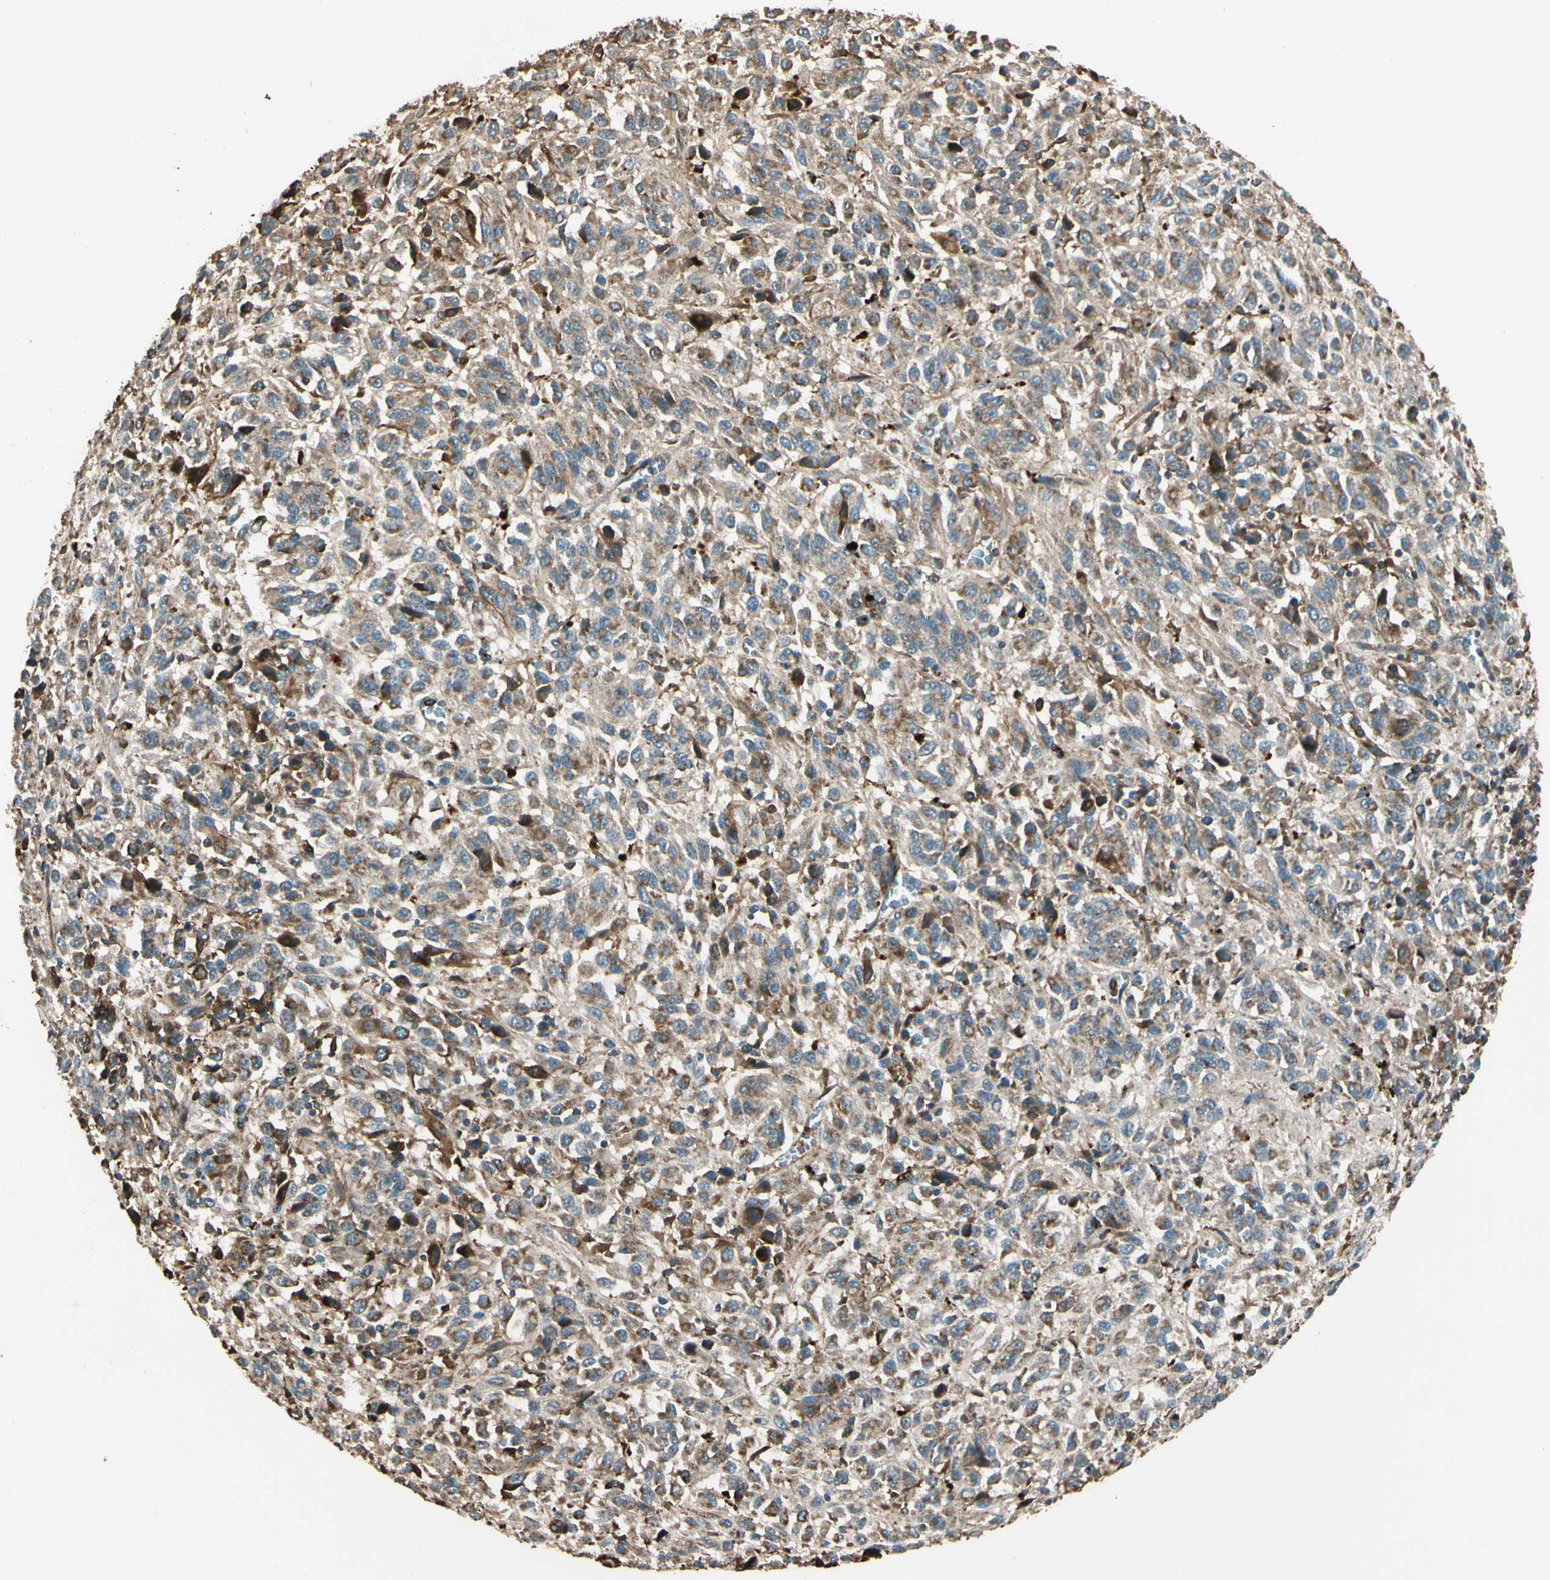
{"staining": {"intensity": "moderate", "quantity": "25%-75%", "location": "cytoplasmic/membranous"}, "tissue": "melanoma", "cell_type": "Tumor cells", "image_type": "cancer", "snomed": [{"axis": "morphology", "description": "Malignant melanoma, Metastatic site"}, {"axis": "topography", "description": "Lung"}], "caption": "DAB (3,3'-diaminobenzidine) immunohistochemical staining of human melanoma reveals moderate cytoplasmic/membranous protein staining in approximately 25%-75% of tumor cells.", "gene": "STX11", "patient": {"sex": "male", "age": 64}}